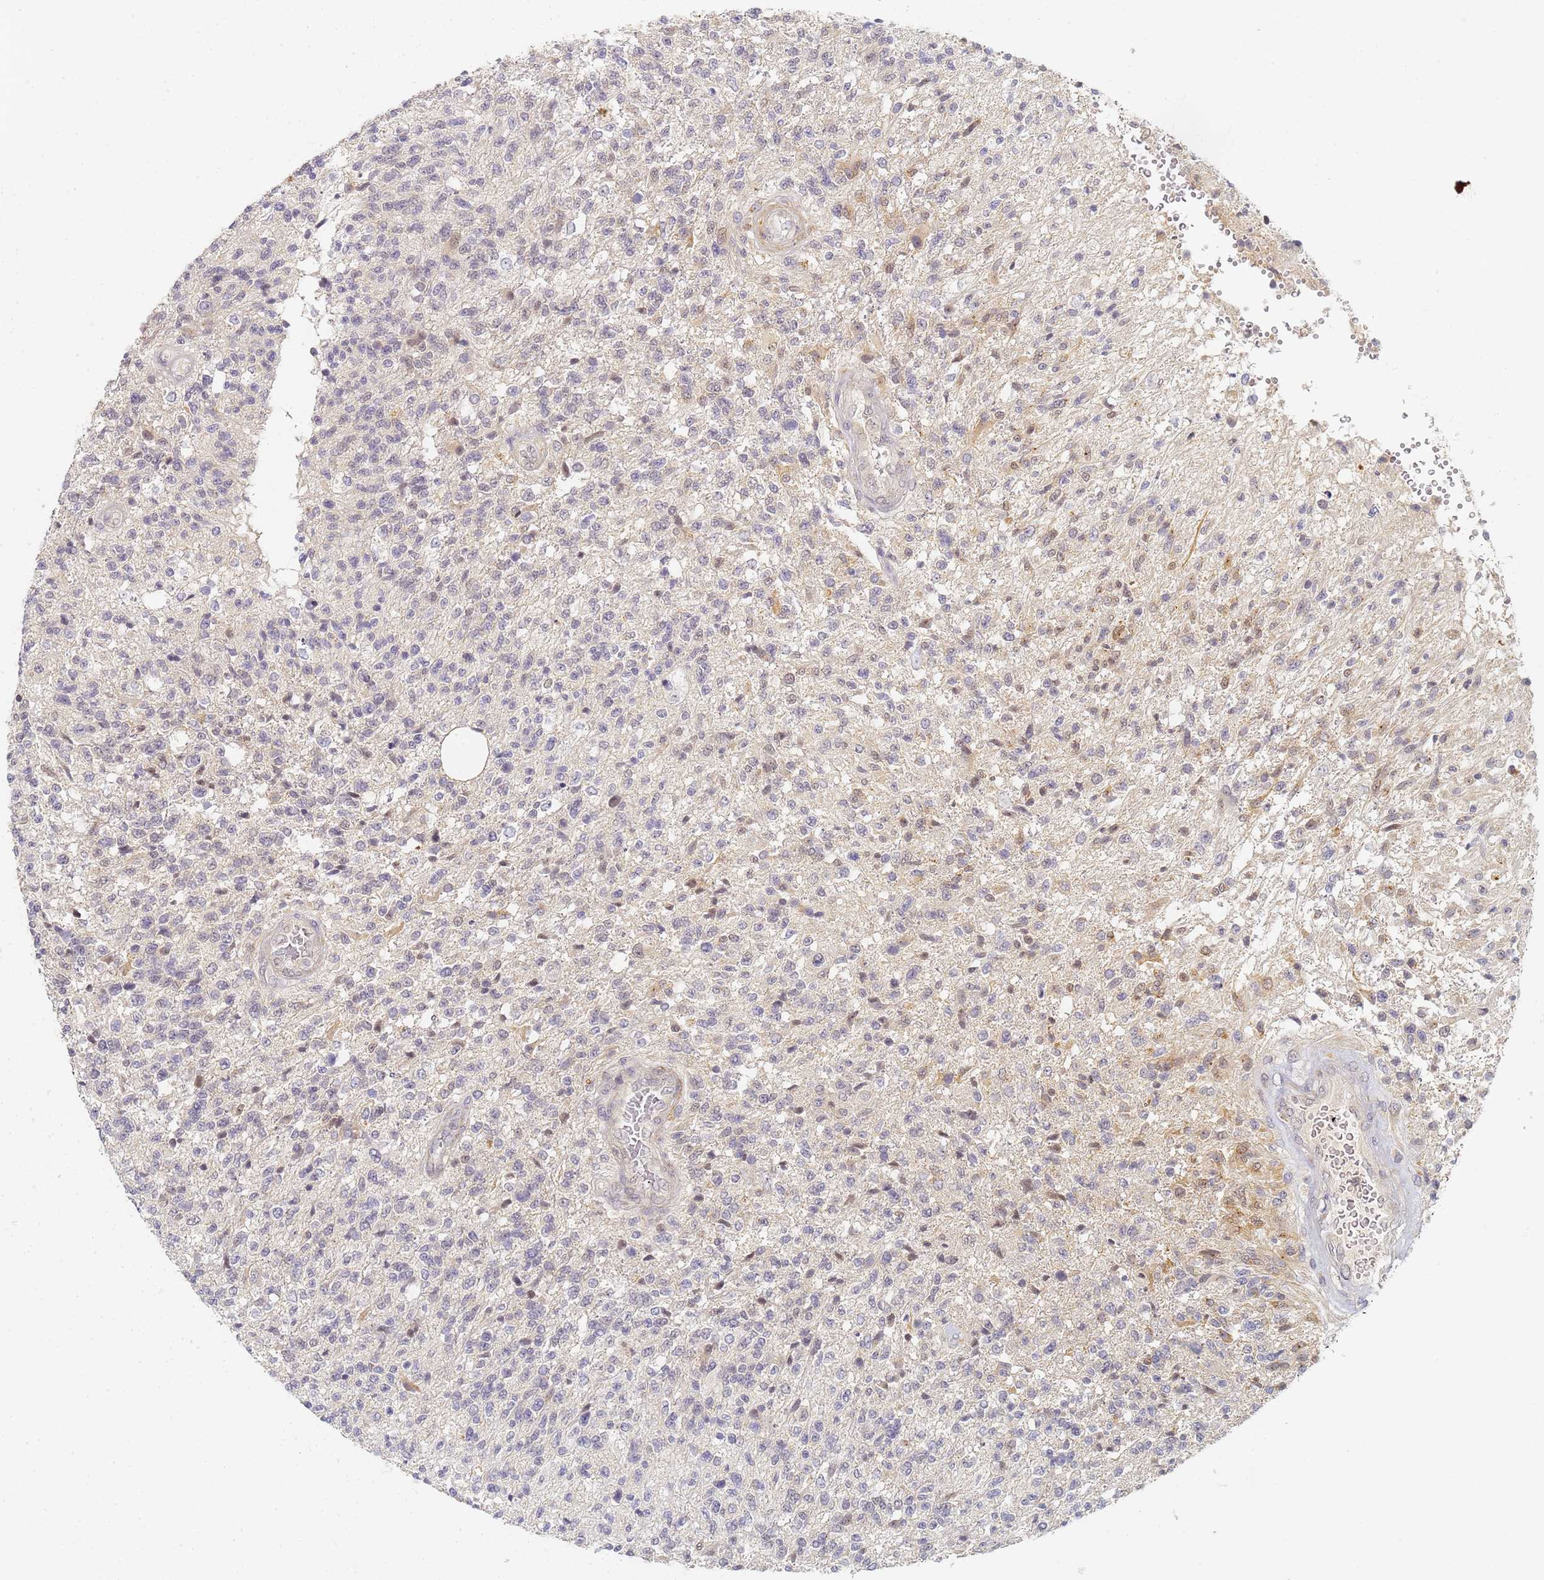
{"staining": {"intensity": "negative", "quantity": "none", "location": "none"}, "tissue": "glioma", "cell_type": "Tumor cells", "image_type": "cancer", "snomed": [{"axis": "morphology", "description": "Glioma, malignant, High grade"}, {"axis": "topography", "description": "Brain"}], "caption": "Image shows no significant protein staining in tumor cells of malignant glioma (high-grade).", "gene": "HMCES", "patient": {"sex": "male", "age": 56}}